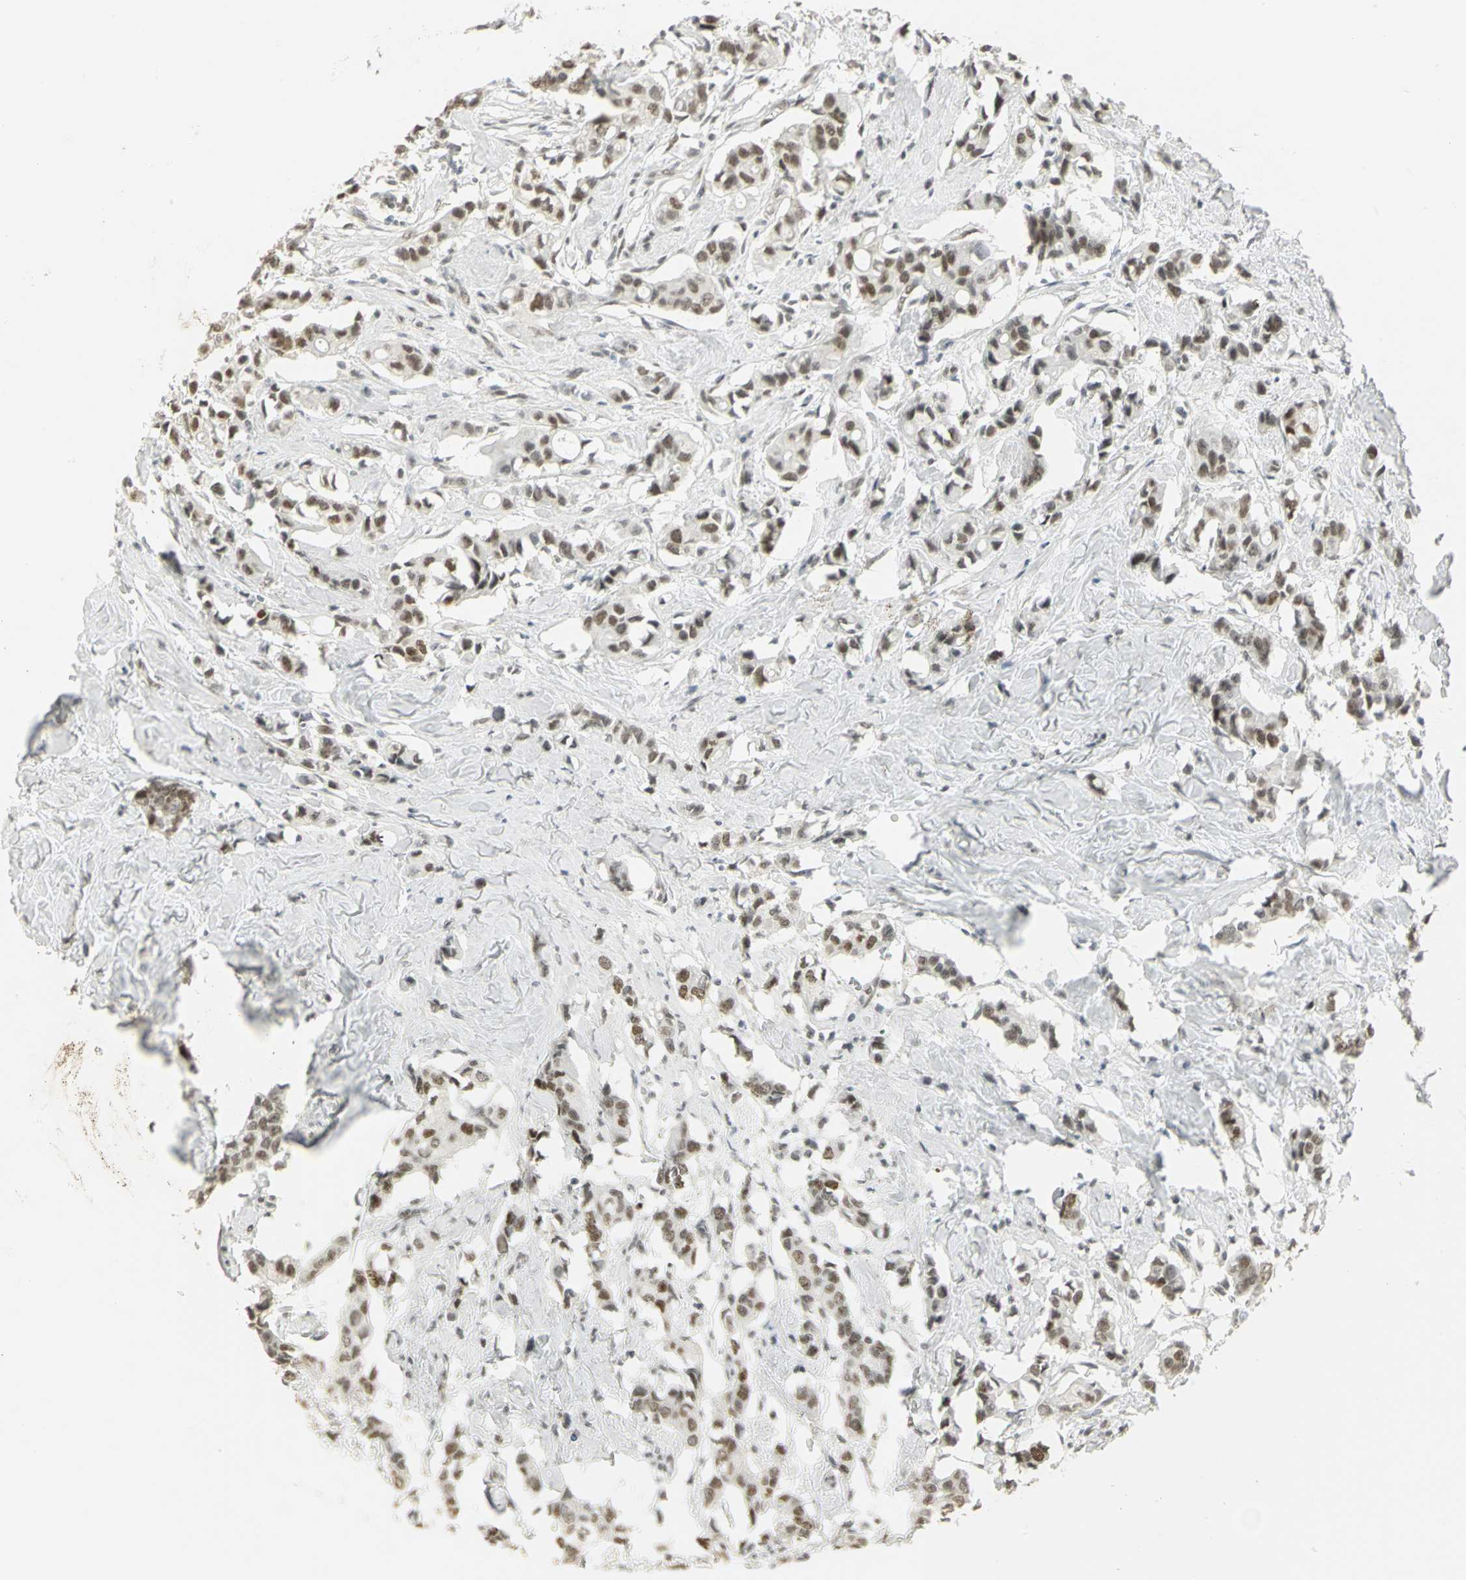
{"staining": {"intensity": "moderate", "quantity": ">75%", "location": "nuclear"}, "tissue": "breast cancer", "cell_type": "Tumor cells", "image_type": "cancer", "snomed": [{"axis": "morphology", "description": "Duct carcinoma"}, {"axis": "topography", "description": "Breast"}], "caption": "High-magnification brightfield microscopy of intraductal carcinoma (breast) stained with DAB (3,3'-diaminobenzidine) (brown) and counterstained with hematoxylin (blue). tumor cells exhibit moderate nuclear positivity is present in approximately>75% of cells.", "gene": "CBX3", "patient": {"sex": "female", "age": 84}}